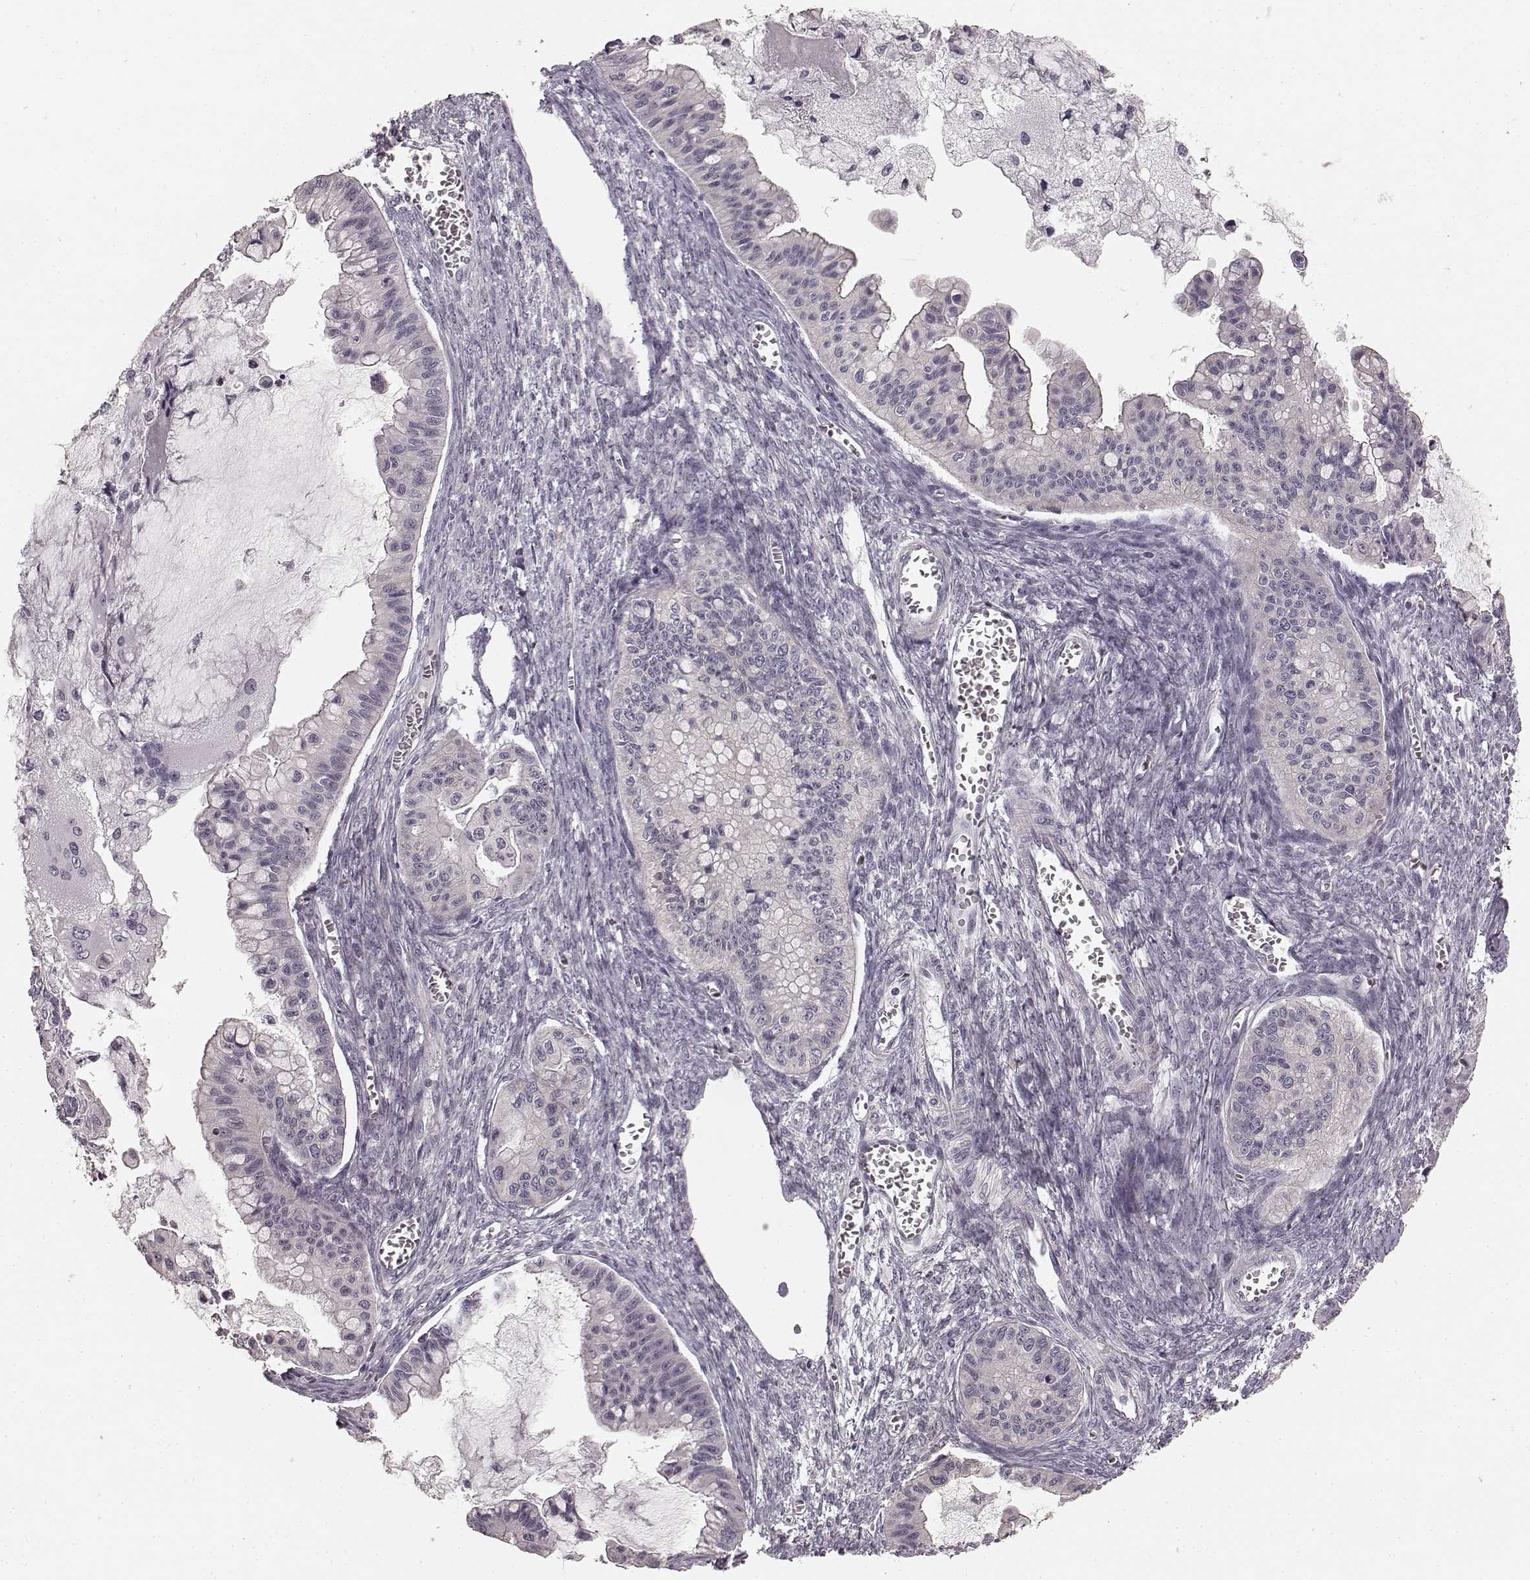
{"staining": {"intensity": "negative", "quantity": "none", "location": "none"}, "tissue": "ovarian cancer", "cell_type": "Tumor cells", "image_type": "cancer", "snomed": [{"axis": "morphology", "description": "Cystadenocarcinoma, mucinous, NOS"}, {"axis": "topography", "description": "Ovary"}], "caption": "The photomicrograph shows no significant positivity in tumor cells of ovarian mucinous cystadenocarcinoma.", "gene": "RIT2", "patient": {"sex": "female", "age": 72}}